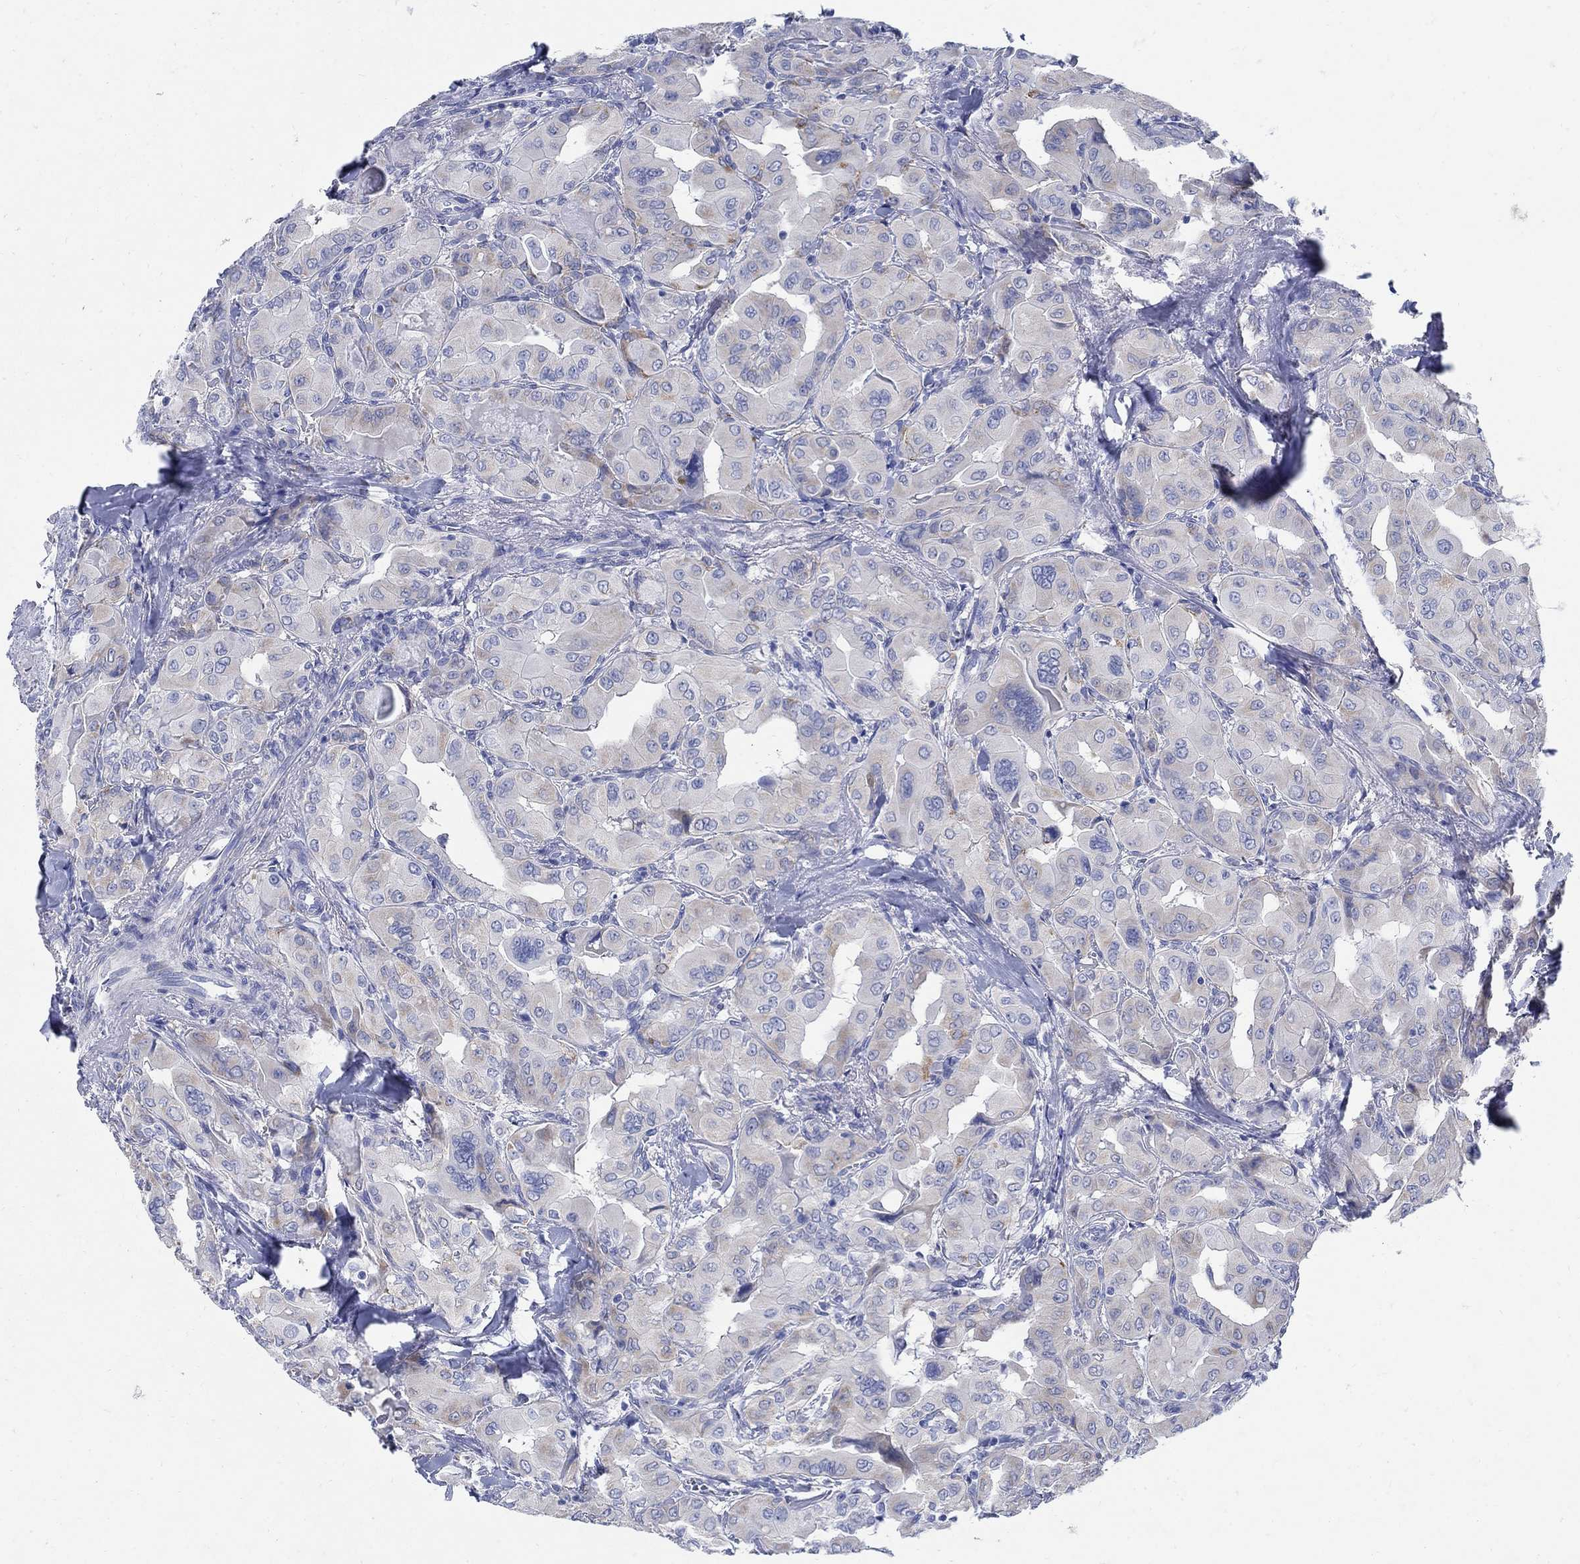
{"staining": {"intensity": "negative", "quantity": "none", "location": "none"}, "tissue": "thyroid cancer", "cell_type": "Tumor cells", "image_type": "cancer", "snomed": [{"axis": "morphology", "description": "Normal tissue, NOS"}, {"axis": "morphology", "description": "Papillary adenocarcinoma, NOS"}, {"axis": "topography", "description": "Thyroid gland"}], "caption": "There is no significant staining in tumor cells of thyroid papillary adenocarcinoma.", "gene": "ZDHHC14", "patient": {"sex": "female", "age": 66}}